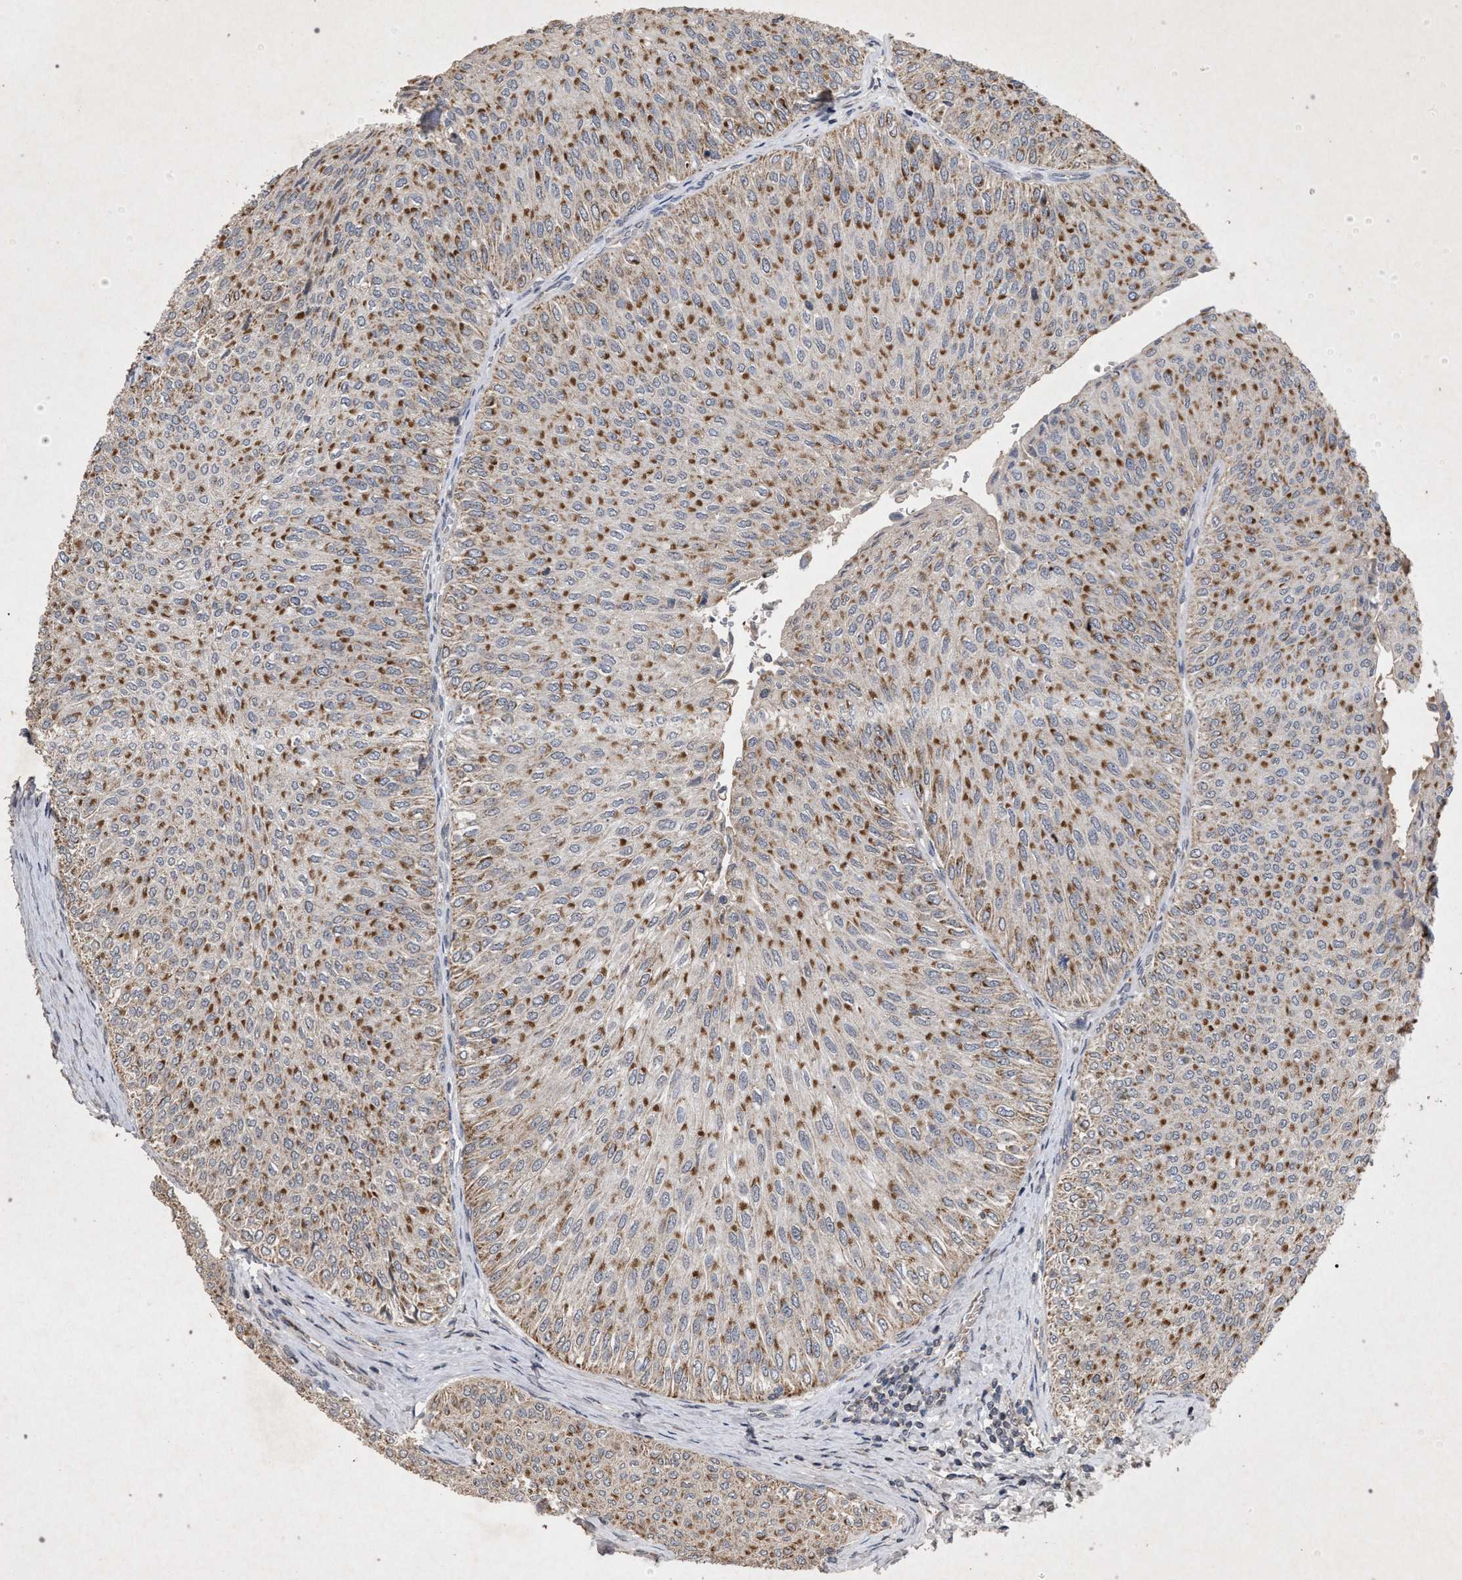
{"staining": {"intensity": "moderate", "quantity": ">75%", "location": "cytoplasmic/membranous"}, "tissue": "urothelial cancer", "cell_type": "Tumor cells", "image_type": "cancer", "snomed": [{"axis": "morphology", "description": "Urothelial carcinoma, Low grade"}, {"axis": "topography", "description": "Urinary bladder"}], "caption": "IHC histopathology image of urothelial cancer stained for a protein (brown), which displays medium levels of moderate cytoplasmic/membranous positivity in approximately >75% of tumor cells.", "gene": "PKD2L1", "patient": {"sex": "male", "age": 78}}